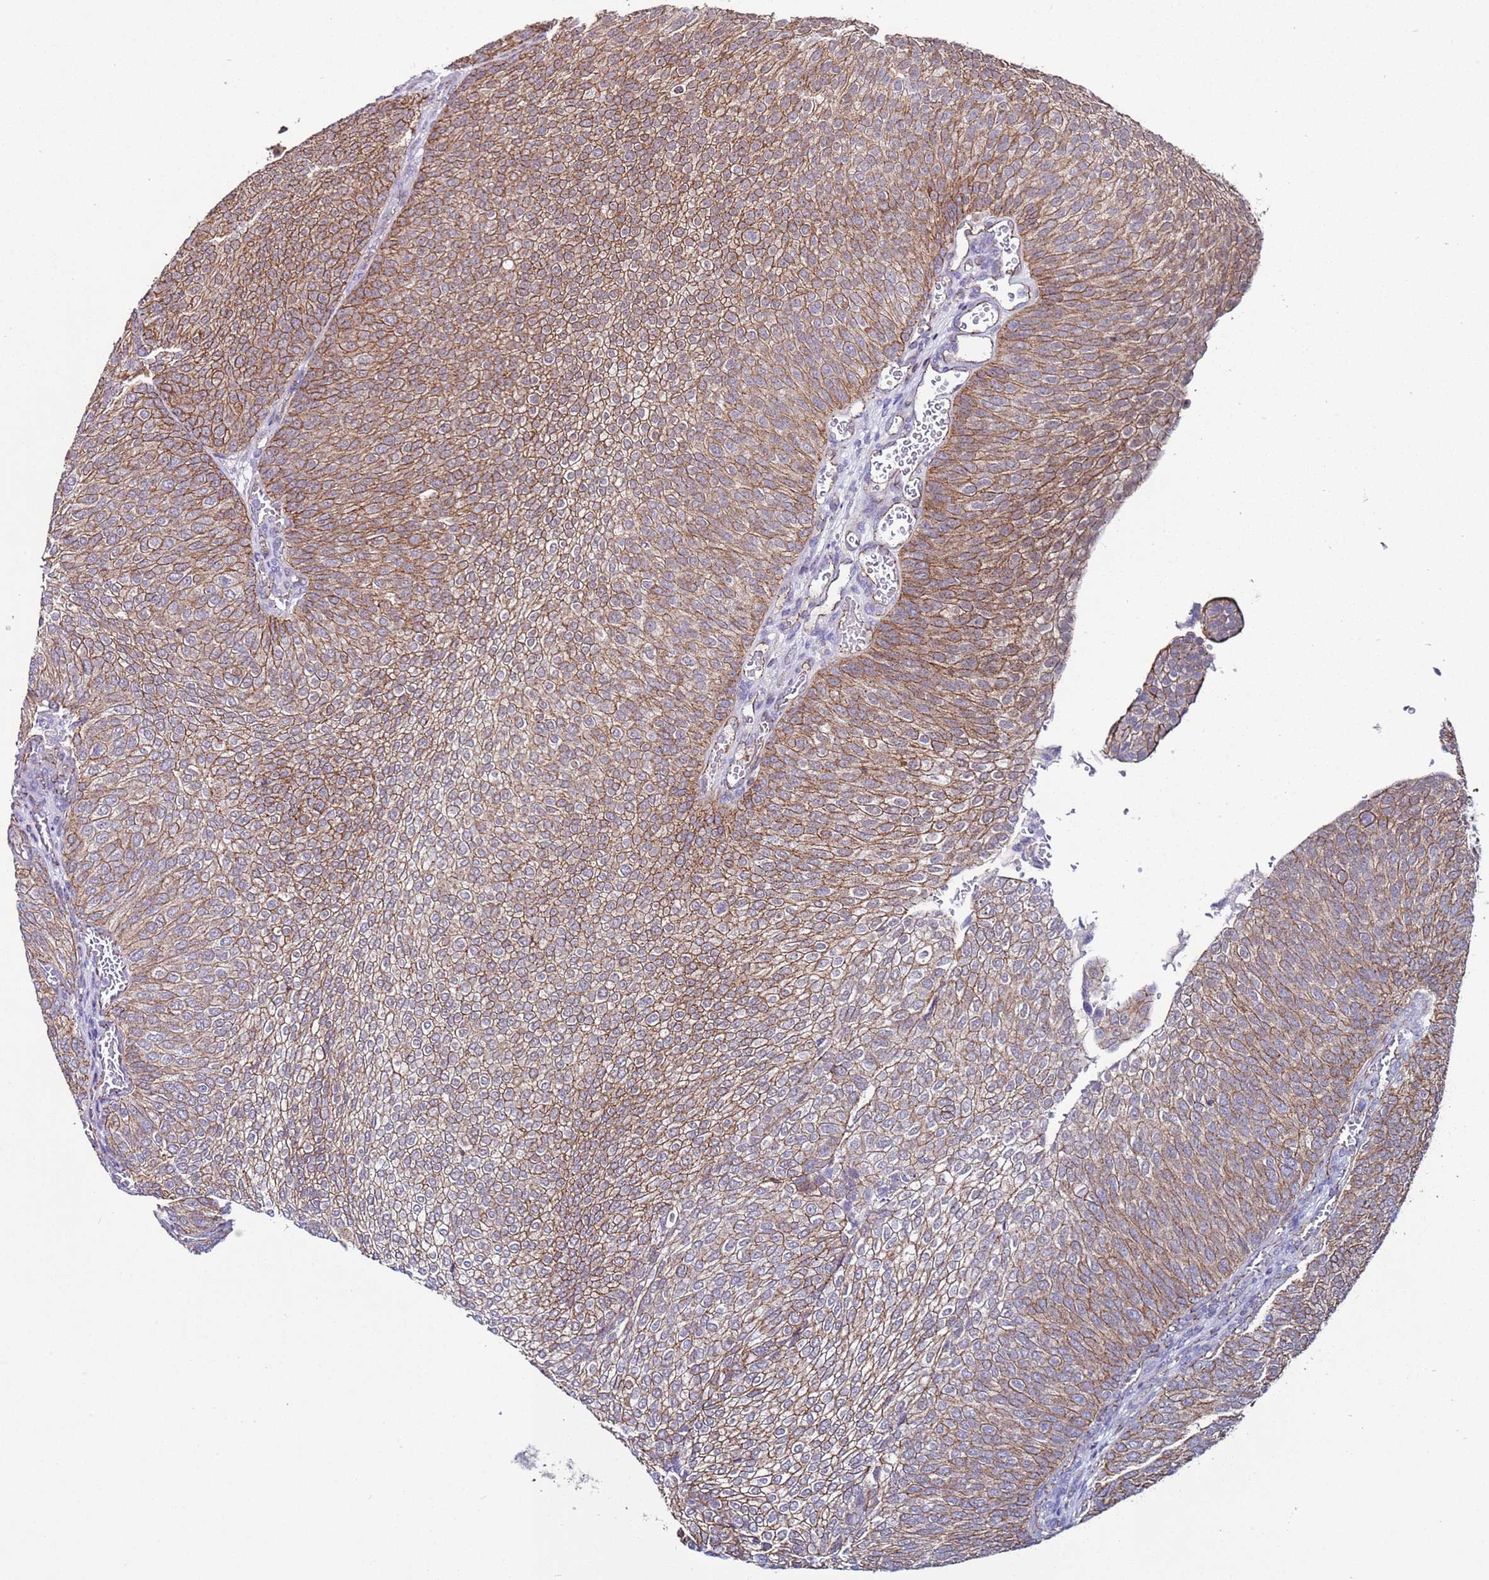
{"staining": {"intensity": "moderate", "quantity": "25%-75%", "location": "cytoplasmic/membranous"}, "tissue": "urothelial cancer", "cell_type": "Tumor cells", "image_type": "cancer", "snomed": [{"axis": "morphology", "description": "Urothelial carcinoma, High grade"}, {"axis": "topography", "description": "Urinary bladder"}], "caption": "Moderate cytoplasmic/membranous staining is identified in approximately 25%-75% of tumor cells in urothelial carcinoma (high-grade).", "gene": "TENM3", "patient": {"sex": "female", "age": 79}}